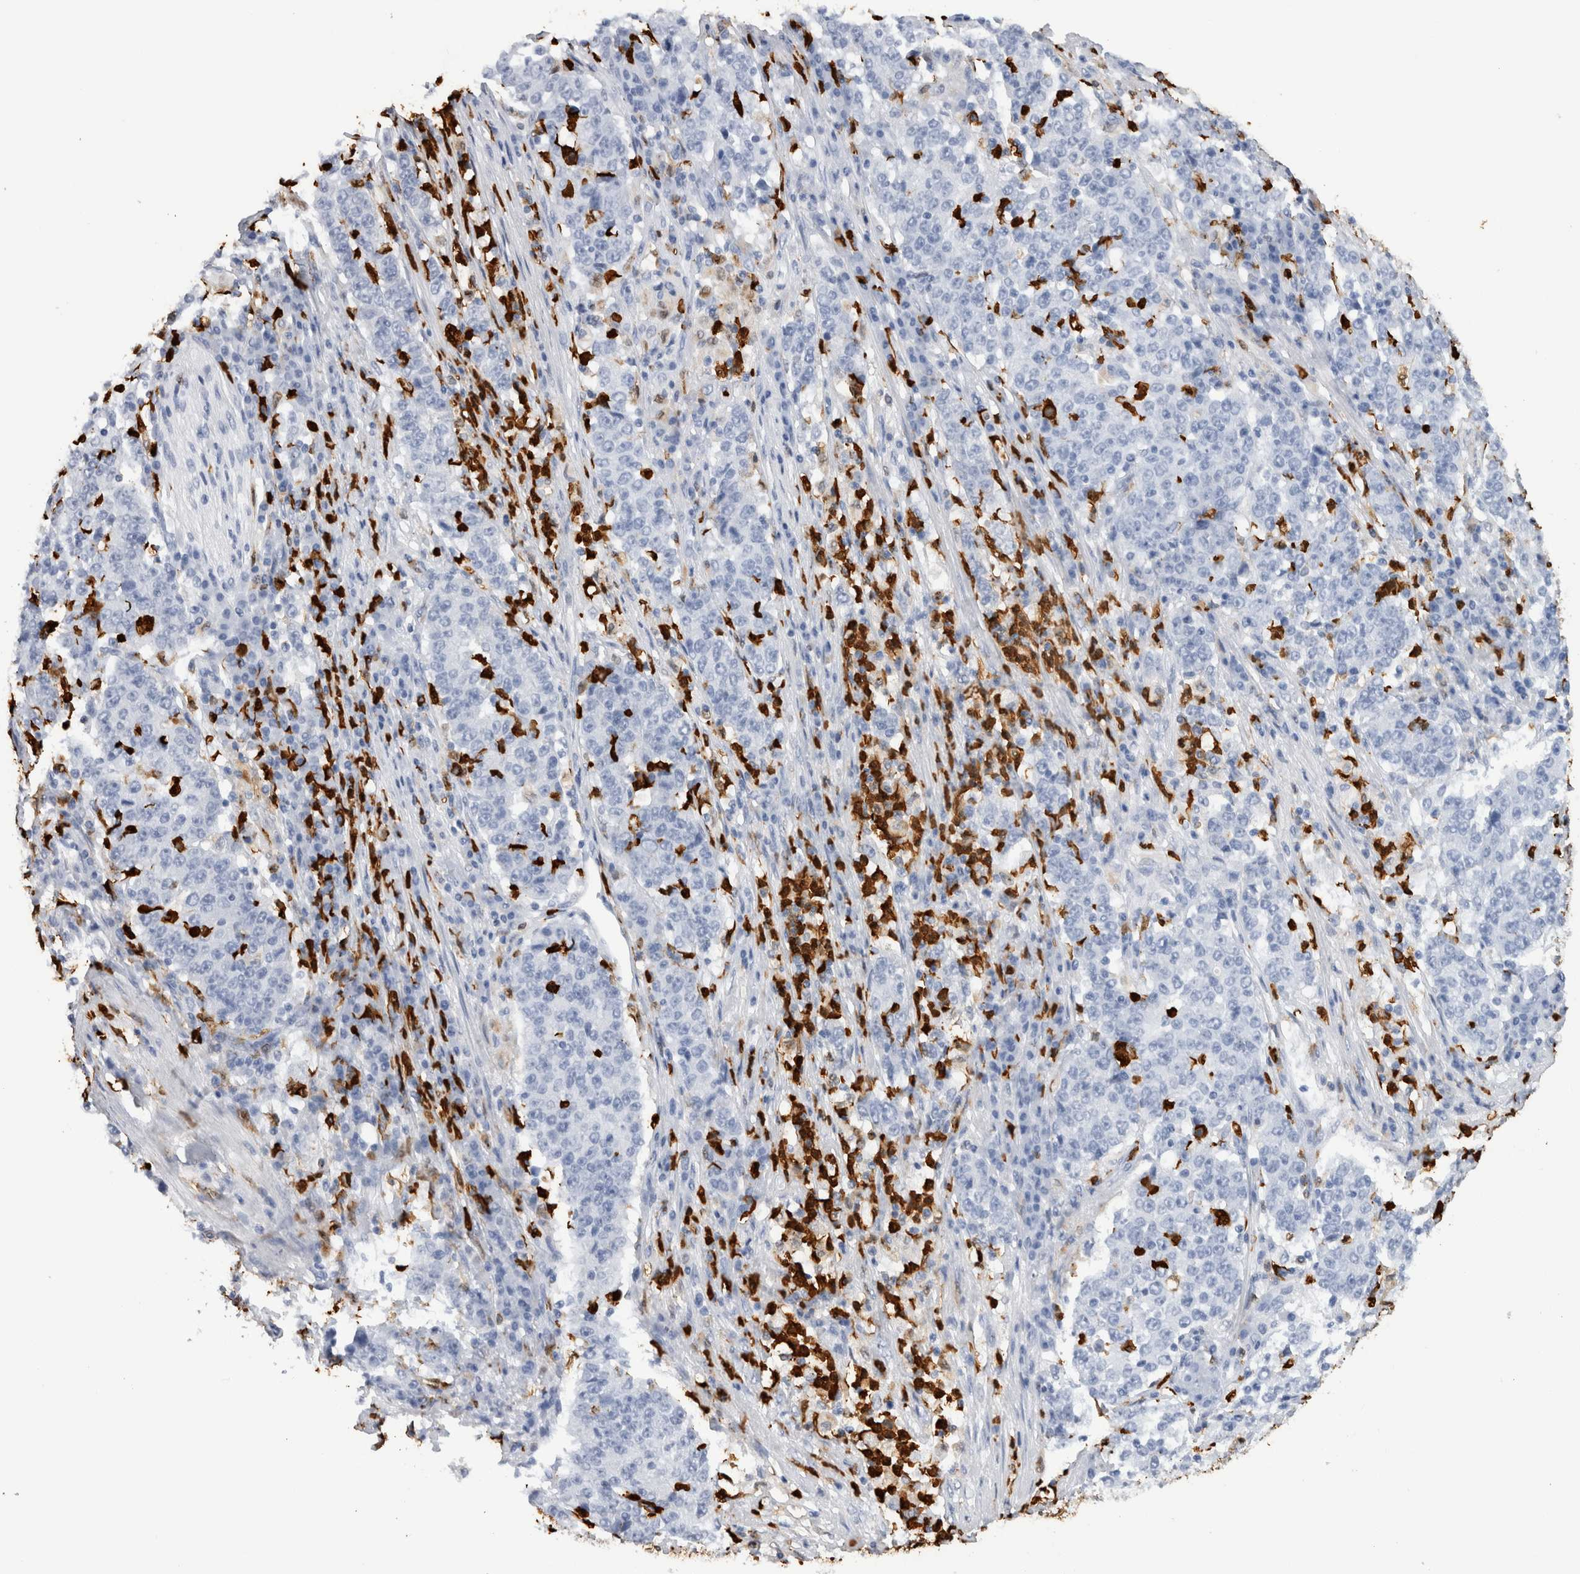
{"staining": {"intensity": "negative", "quantity": "none", "location": "none"}, "tissue": "stomach cancer", "cell_type": "Tumor cells", "image_type": "cancer", "snomed": [{"axis": "morphology", "description": "Adenocarcinoma, NOS"}, {"axis": "topography", "description": "Stomach"}], "caption": "The photomicrograph reveals no significant staining in tumor cells of stomach cancer.", "gene": "S100A8", "patient": {"sex": "male", "age": 59}}